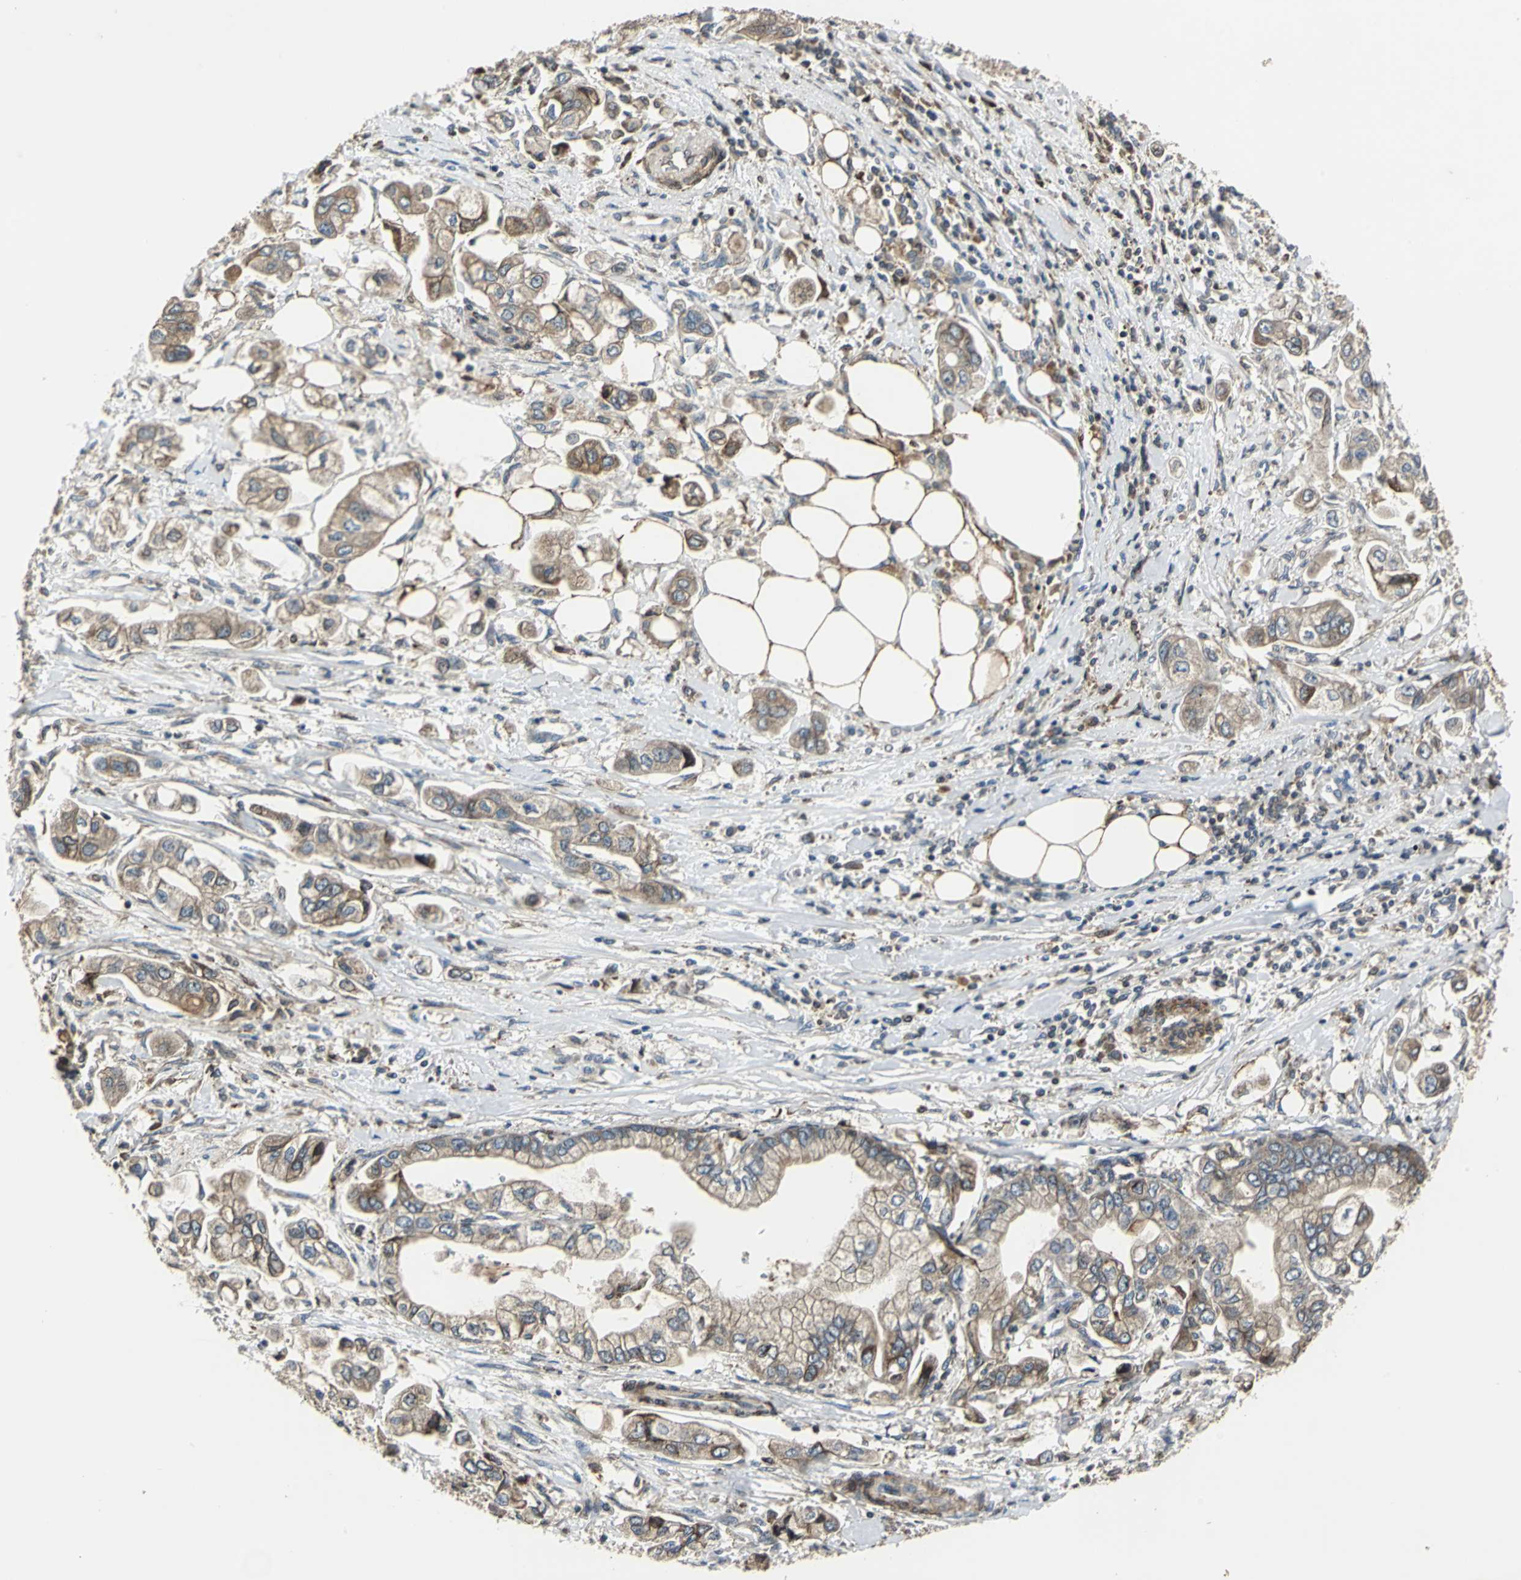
{"staining": {"intensity": "moderate", "quantity": ">75%", "location": "cytoplasmic/membranous"}, "tissue": "stomach cancer", "cell_type": "Tumor cells", "image_type": "cancer", "snomed": [{"axis": "morphology", "description": "Adenocarcinoma, NOS"}, {"axis": "topography", "description": "Stomach"}], "caption": "Brown immunohistochemical staining in human adenocarcinoma (stomach) demonstrates moderate cytoplasmic/membranous positivity in about >75% of tumor cells. The staining was performed using DAB, with brown indicating positive protein expression. Nuclei are stained blue with hematoxylin.", "gene": "HTATIP2", "patient": {"sex": "male", "age": 62}}